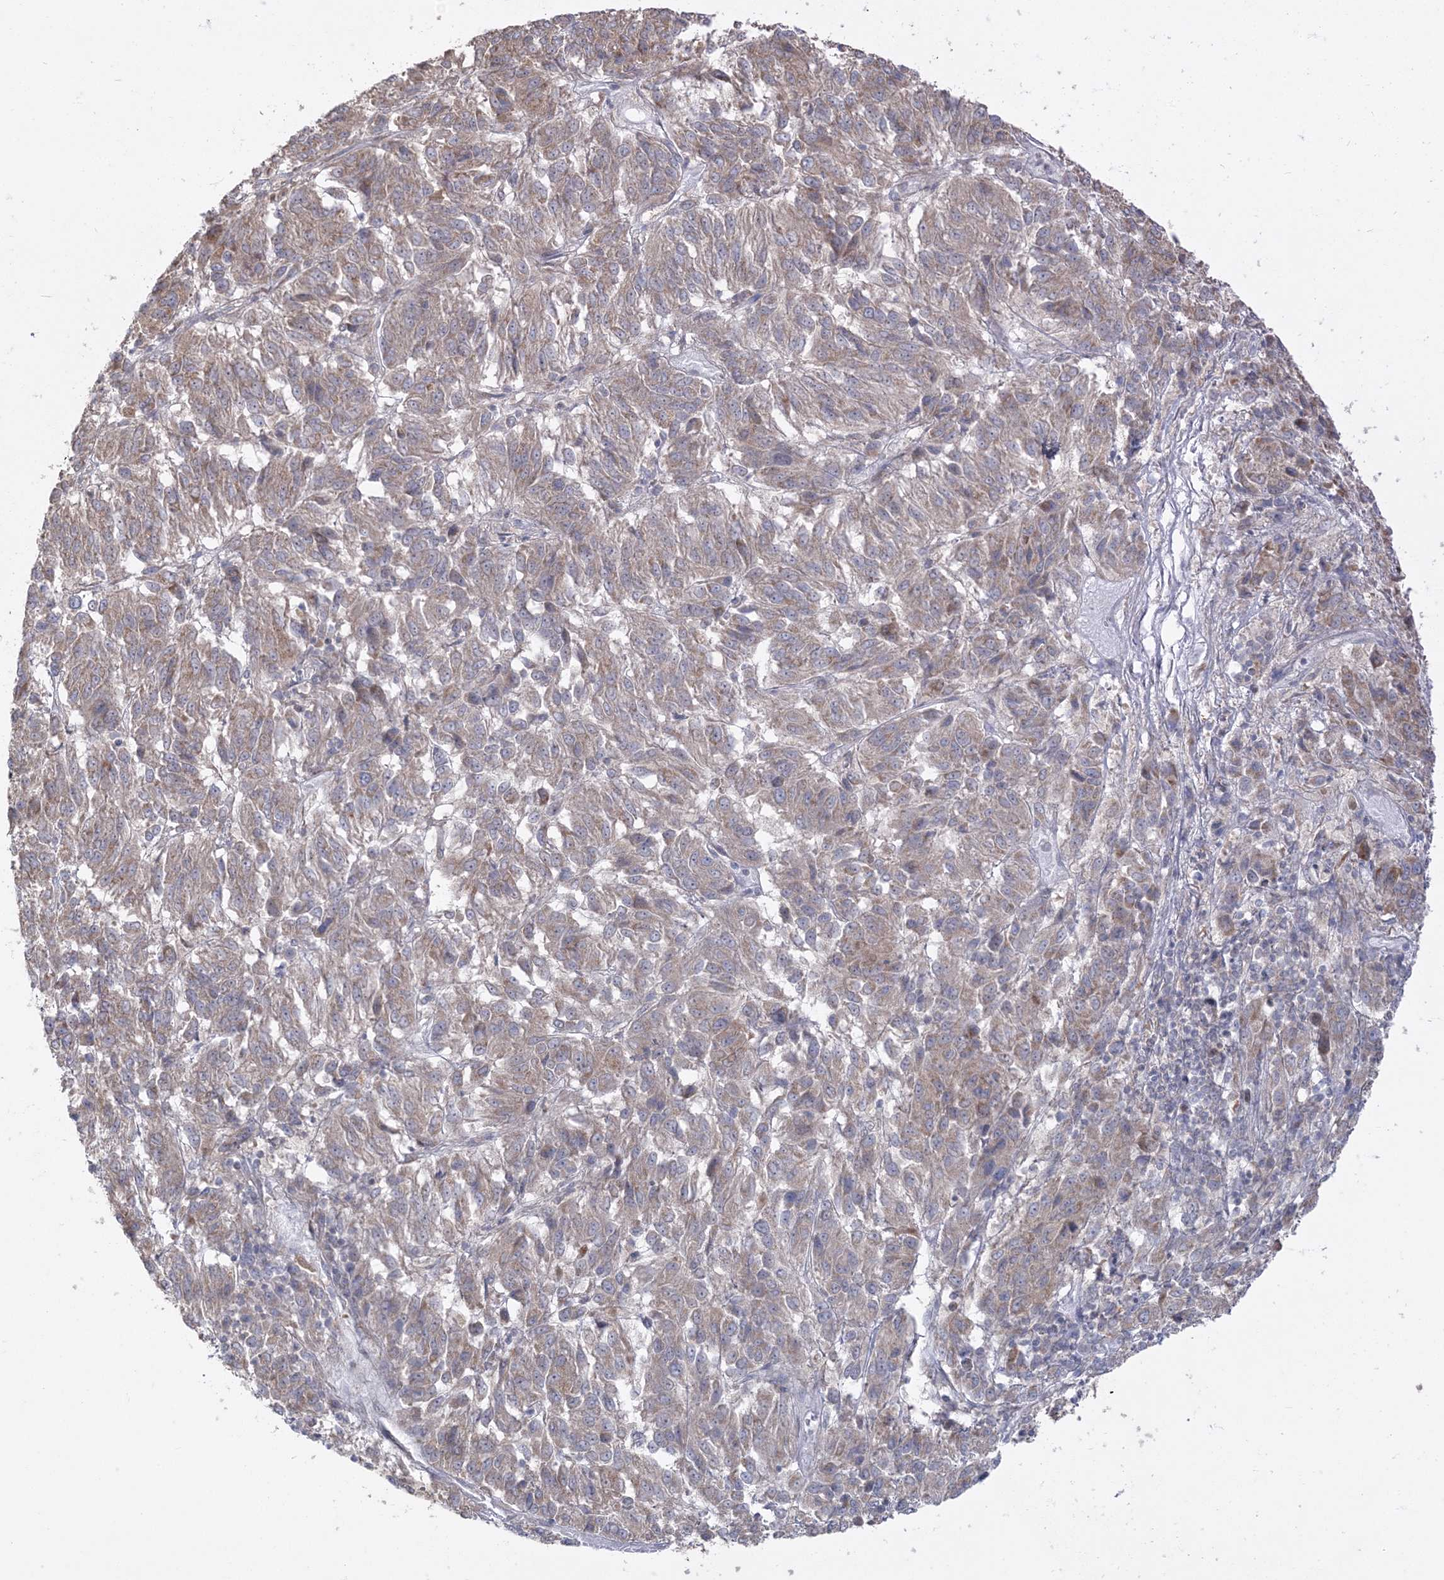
{"staining": {"intensity": "weak", "quantity": "25%-75%", "location": "cytoplasmic/membranous"}, "tissue": "melanoma", "cell_type": "Tumor cells", "image_type": "cancer", "snomed": [{"axis": "morphology", "description": "Malignant melanoma, Metastatic site"}, {"axis": "topography", "description": "Lung"}], "caption": "Human malignant melanoma (metastatic site) stained with a protein marker displays weak staining in tumor cells.", "gene": "ZC3H6", "patient": {"sex": "male", "age": 64}}